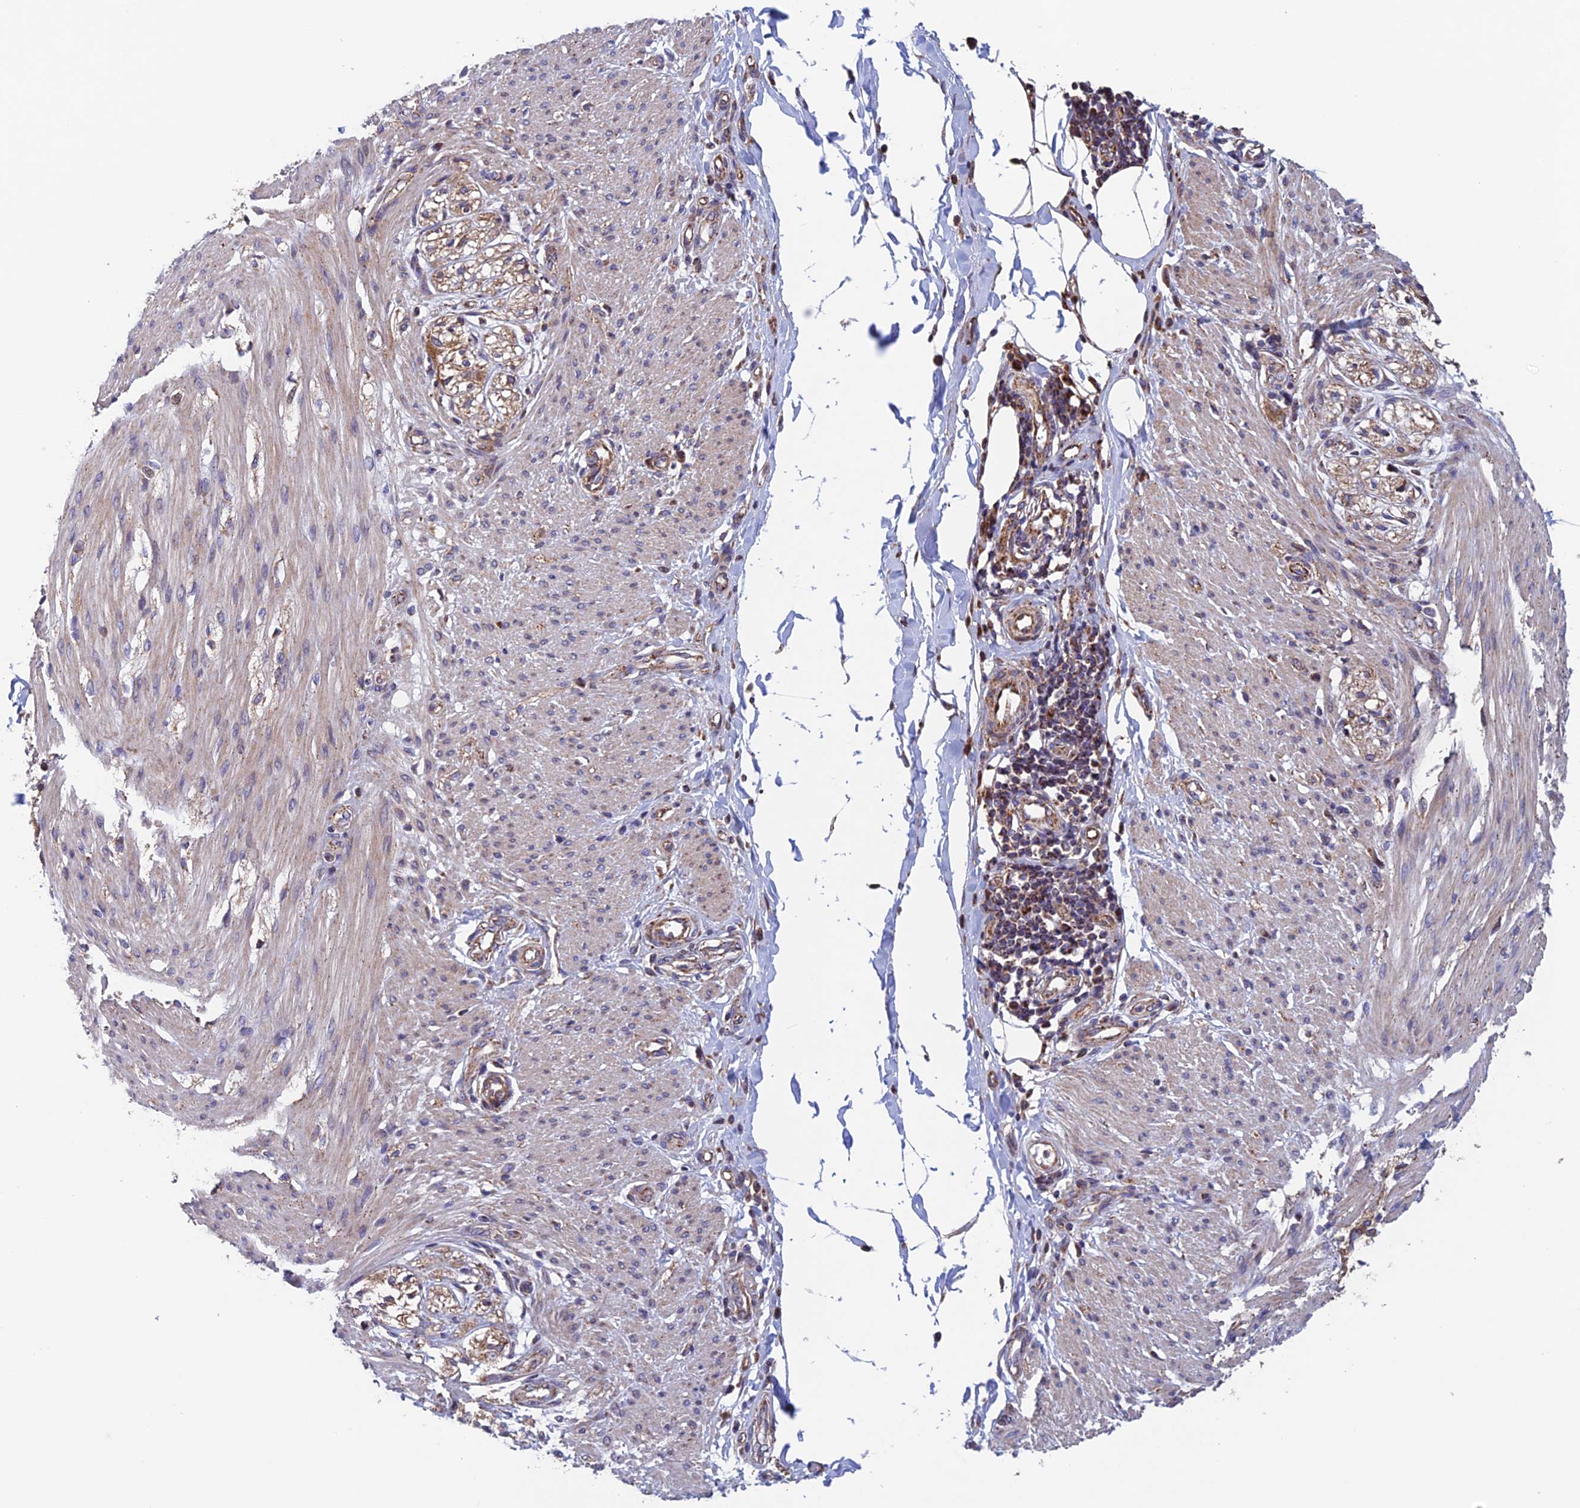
{"staining": {"intensity": "moderate", "quantity": "25%-75%", "location": "cytoplasmic/membranous"}, "tissue": "smooth muscle", "cell_type": "Smooth muscle cells", "image_type": "normal", "snomed": [{"axis": "morphology", "description": "Normal tissue, NOS"}, {"axis": "morphology", "description": "Adenocarcinoma, NOS"}, {"axis": "topography", "description": "Colon"}, {"axis": "topography", "description": "Peripheral nerve tissue"}], "caption": "A medium amount of moderate cytoplasmic/membranous expression is appreciated in approximately 25%-75% of smooth muscle cells in normal smooth muscle. Using DAB (3,3'-diaminobenzidine) (brown) and hematoxylin (blue) stains, captured at high magnification using brightfield microscopy.", "gene": "MRPL1", "patient": {"sex": "male", "age": 14}}